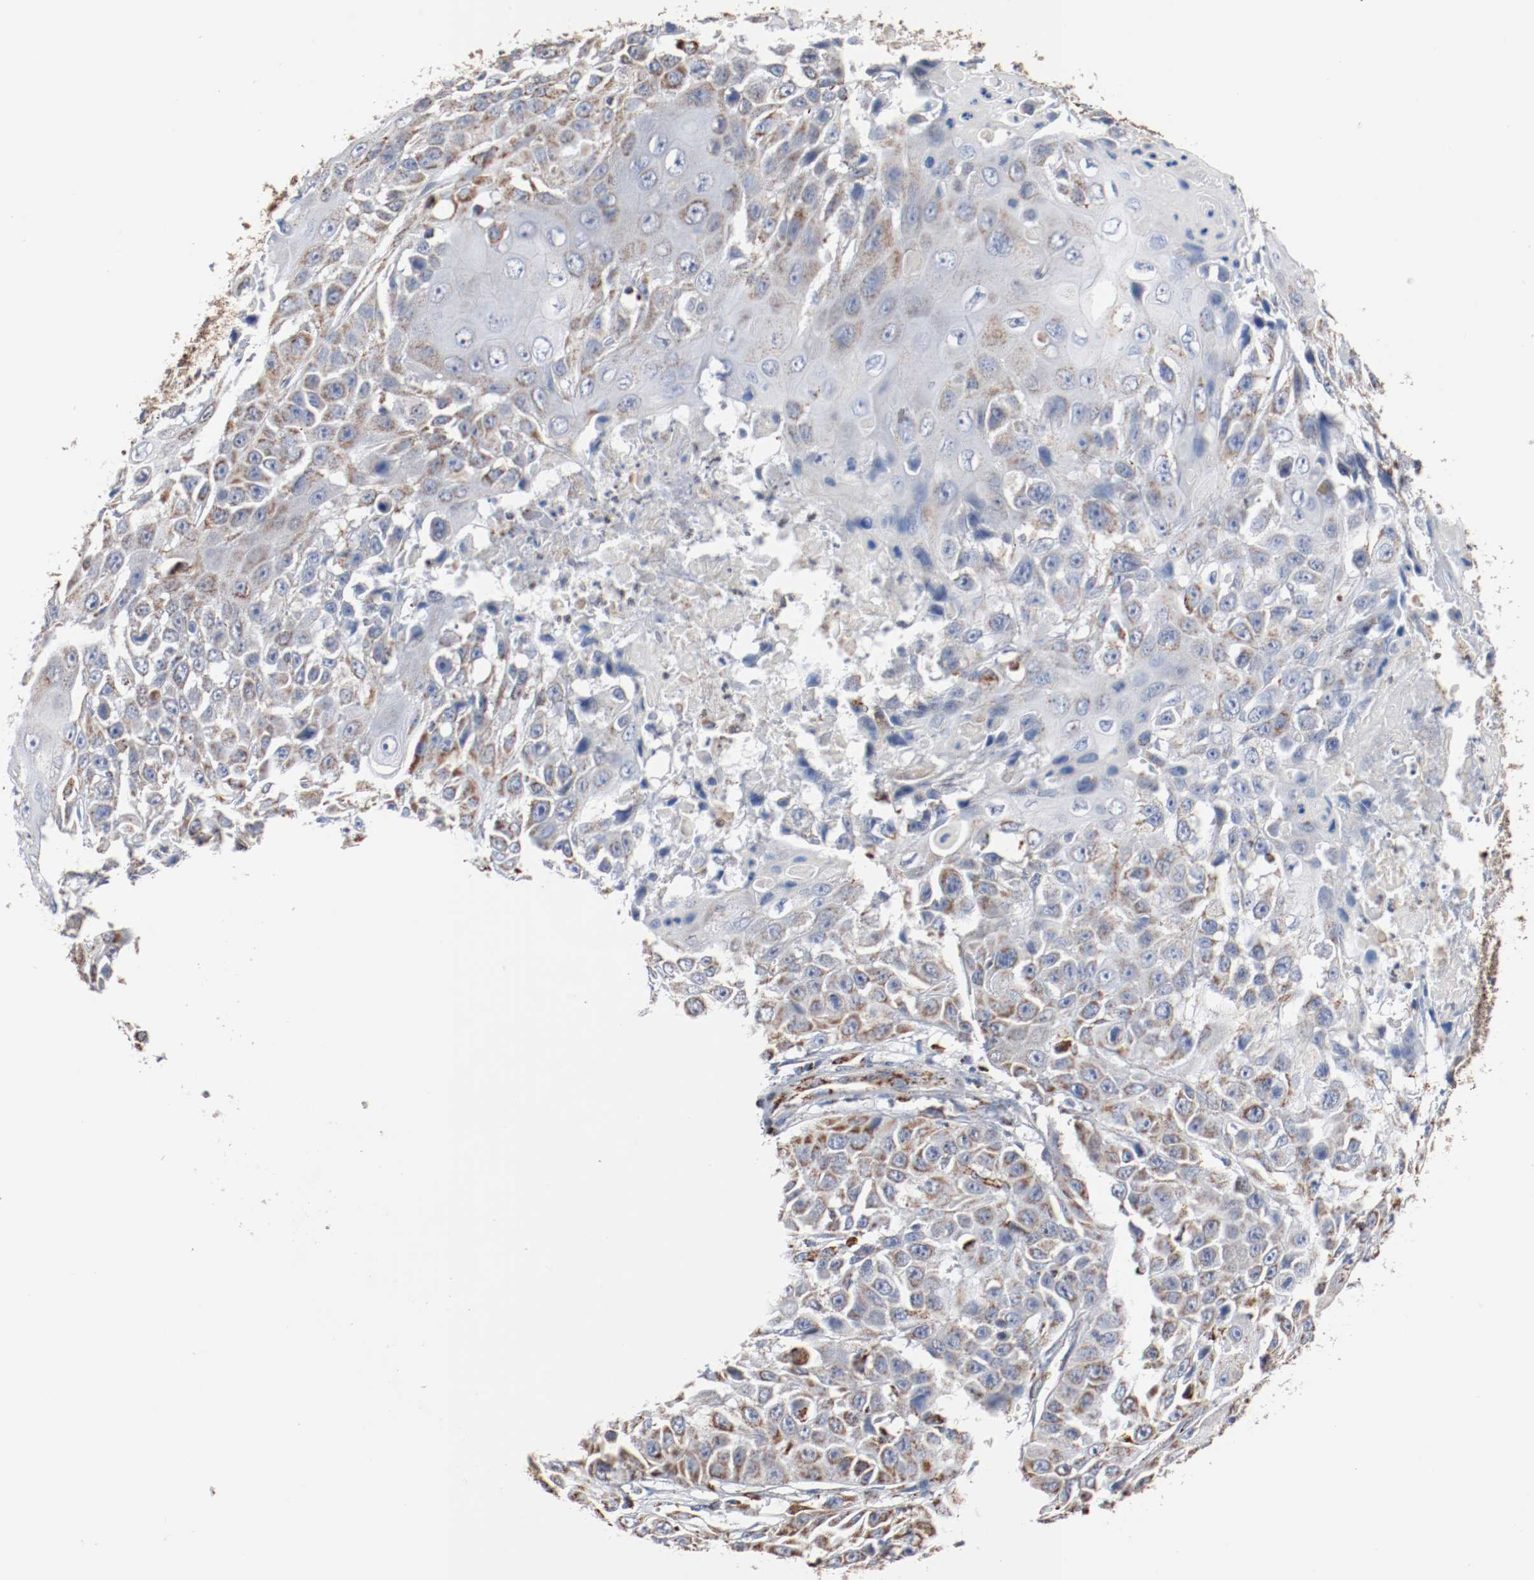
{"staining": {"intensity": "moderate", "quantity": ">75%", "location": "cytoplasmic/membranous"}, "tissue": "cervical cancer", "cell_type": "Tumor cells", "image_type": "cancer", "snomed": [{"axis": "morphology", "description": "Squamous cell carcinoma, NOS"}, {"axis": "topography", "description": "Cervix"}], "caption": "Immunohistochemical staining of cervical squamous cell carcinoma reveals medium levels of moderate cytoplasmic/membranous protein staining in about >75% of tumor cells. Using DAB (brown) and hematoxylin (blue) stains, captured at high magnification using brightfield microscopy.", "gene": "NDUFS4", "patient": {"sex": "female", "age": 39}}